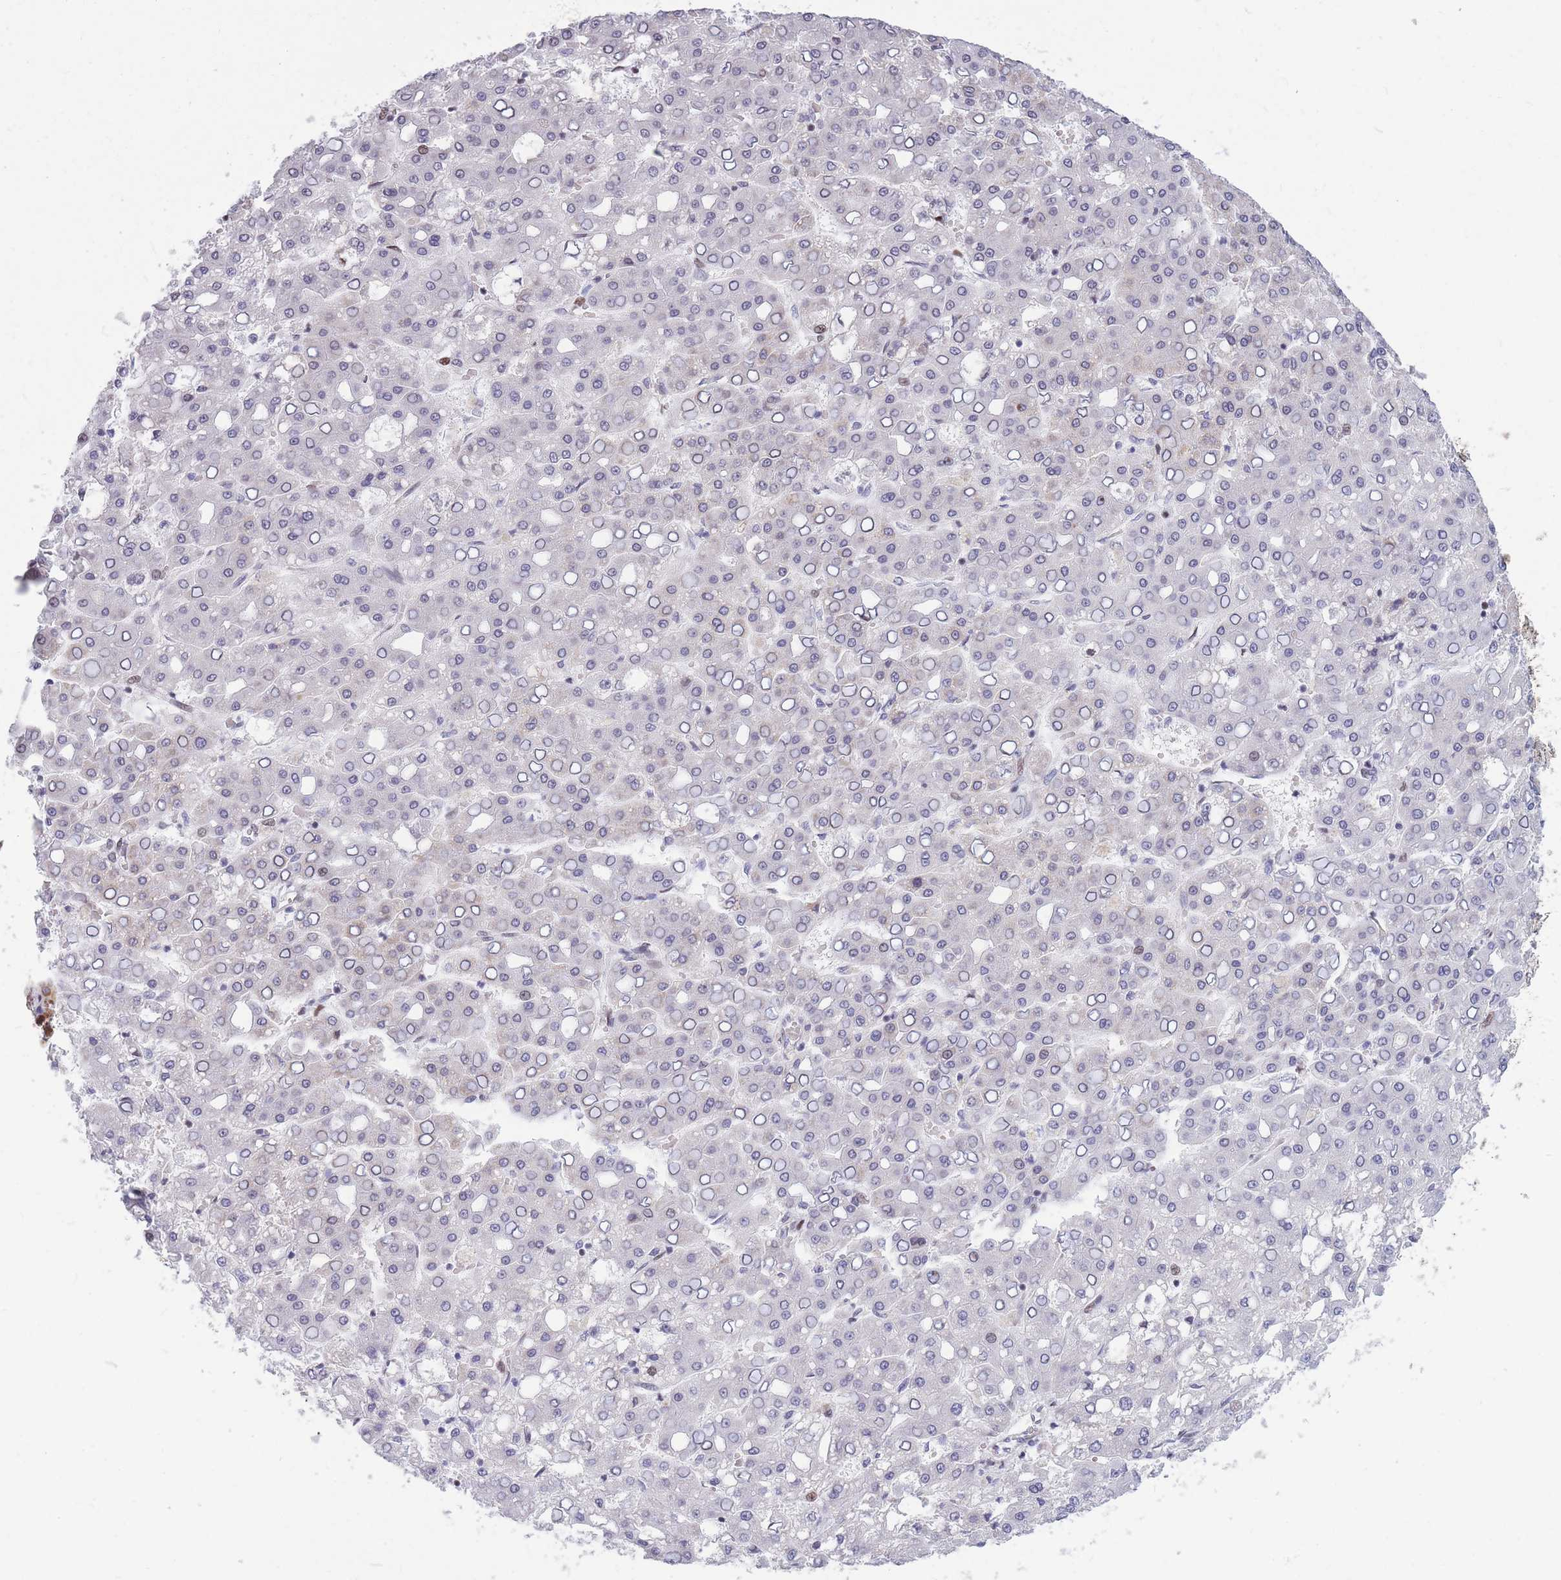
{"staining": {"intensity": "moderate", "quantity": "<25%", "location": "cytoplasmic/membranous"}, "tissue": "liver cancer", "cell_type": "Tumor cells", "image_type": "cancer", "snomed": [{"axis": "morphology", "description": "Carcinoma, Hepatocellular, NOS"}, {"axis": "topography", "description": "Liver"}], "caption": "About <25% of tumor cells in liver cancer exhibit moderate cytoplasmic/membranous protein positivity as visualized by brown immunohistochemical staining.", "gene": "MOB4", "patient": {"sex": "male", "age": 65}}